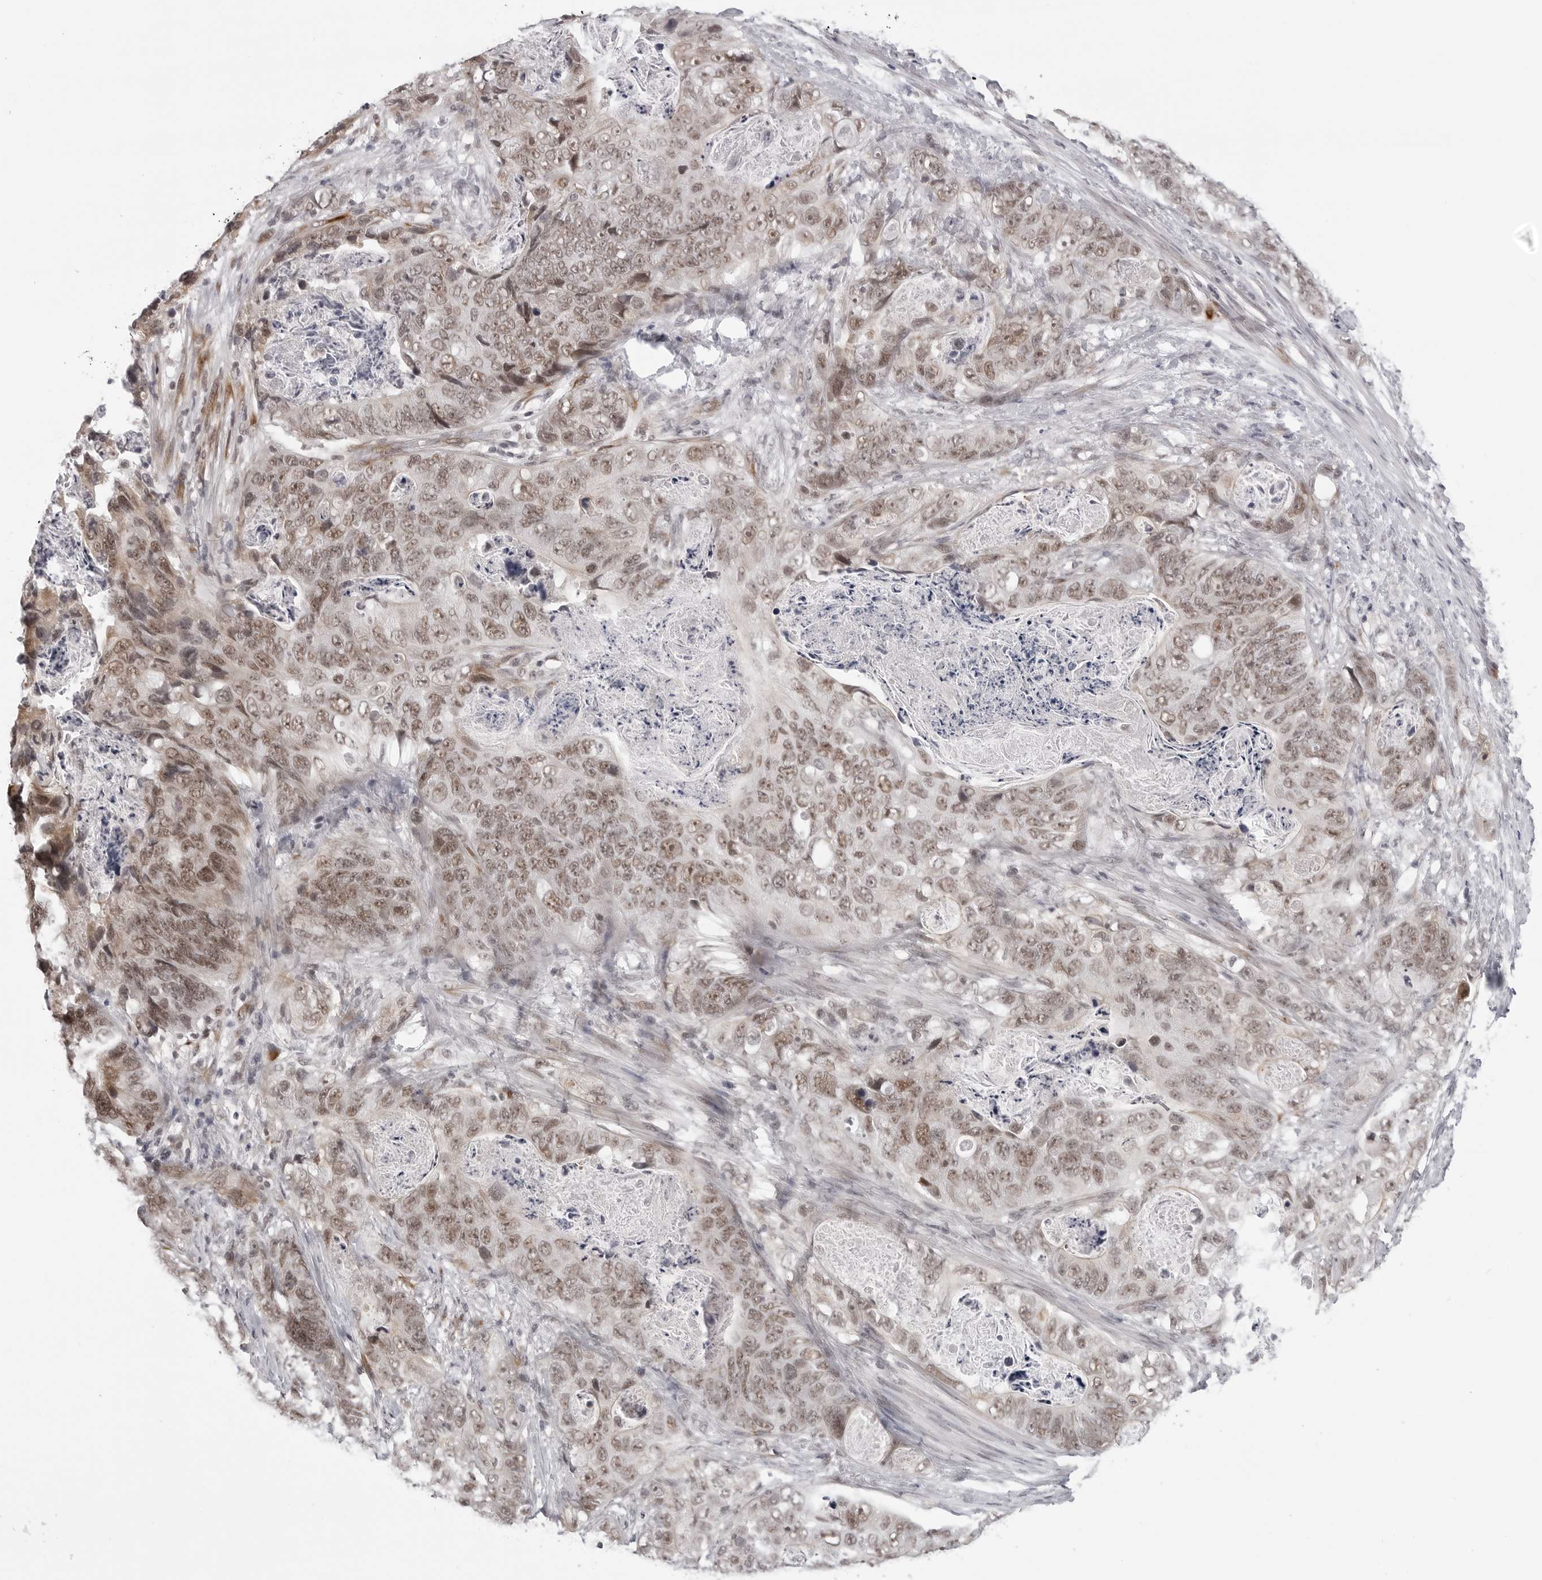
{"staining": {"intensity": "moderate", "quantity": ">75%", "location": "nuclear"}, "tissue": "stomach cancer", "cell_type": "Tumor cells", "image_type": "cancer", "snomed": [{"axis": "morphology", "description": "Normal tissue, NOS"}, {"axis": "morphology", "description": "Adenocarcinoma, NOS"}, {"axis": "topography", "description": "Stomach"}], "caption": "Protein staining of stomach cancer tissue exhibits moderate nuclear expression in approximately >75% of tumor cells.", "gene": "PHF3", "patient": {"sex": "female", "age": 89}}